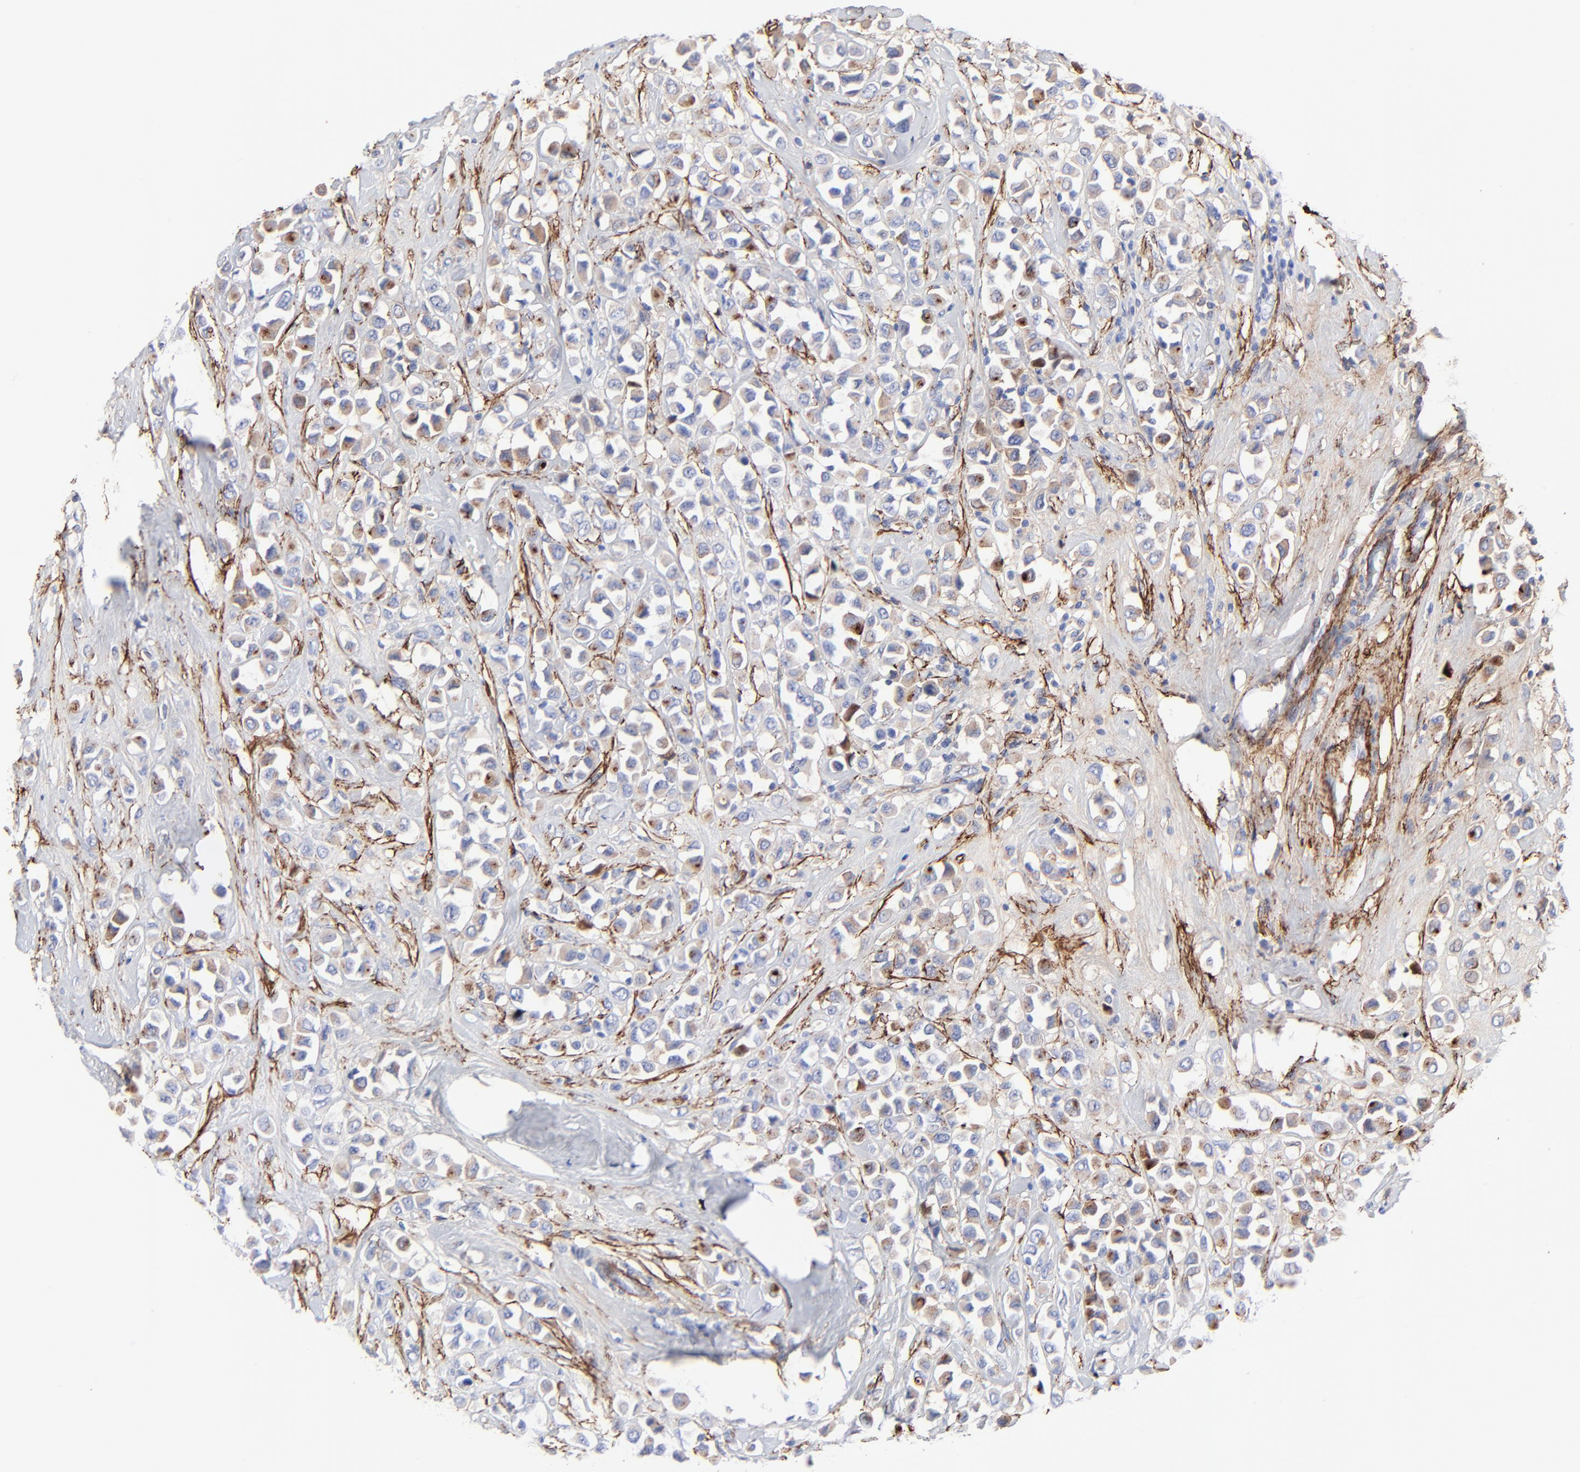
{"staining": {"intensity": "negative", "quantity": "none", "location": "none"}, "tissue": "breast cancer", "cell_type": "Tumor cells", "image_type": "cancer", "snomed": [{"axis": "morphology", "description": "Duct carcinoma"}, {"axis": "topography", "description": "Breast"}], "caption": "Tumor cells are negative for protein expression in human breast intraductal carcinoma.", "gene": "FBLN2", "patient": {"sex": "female", "age": 61}}